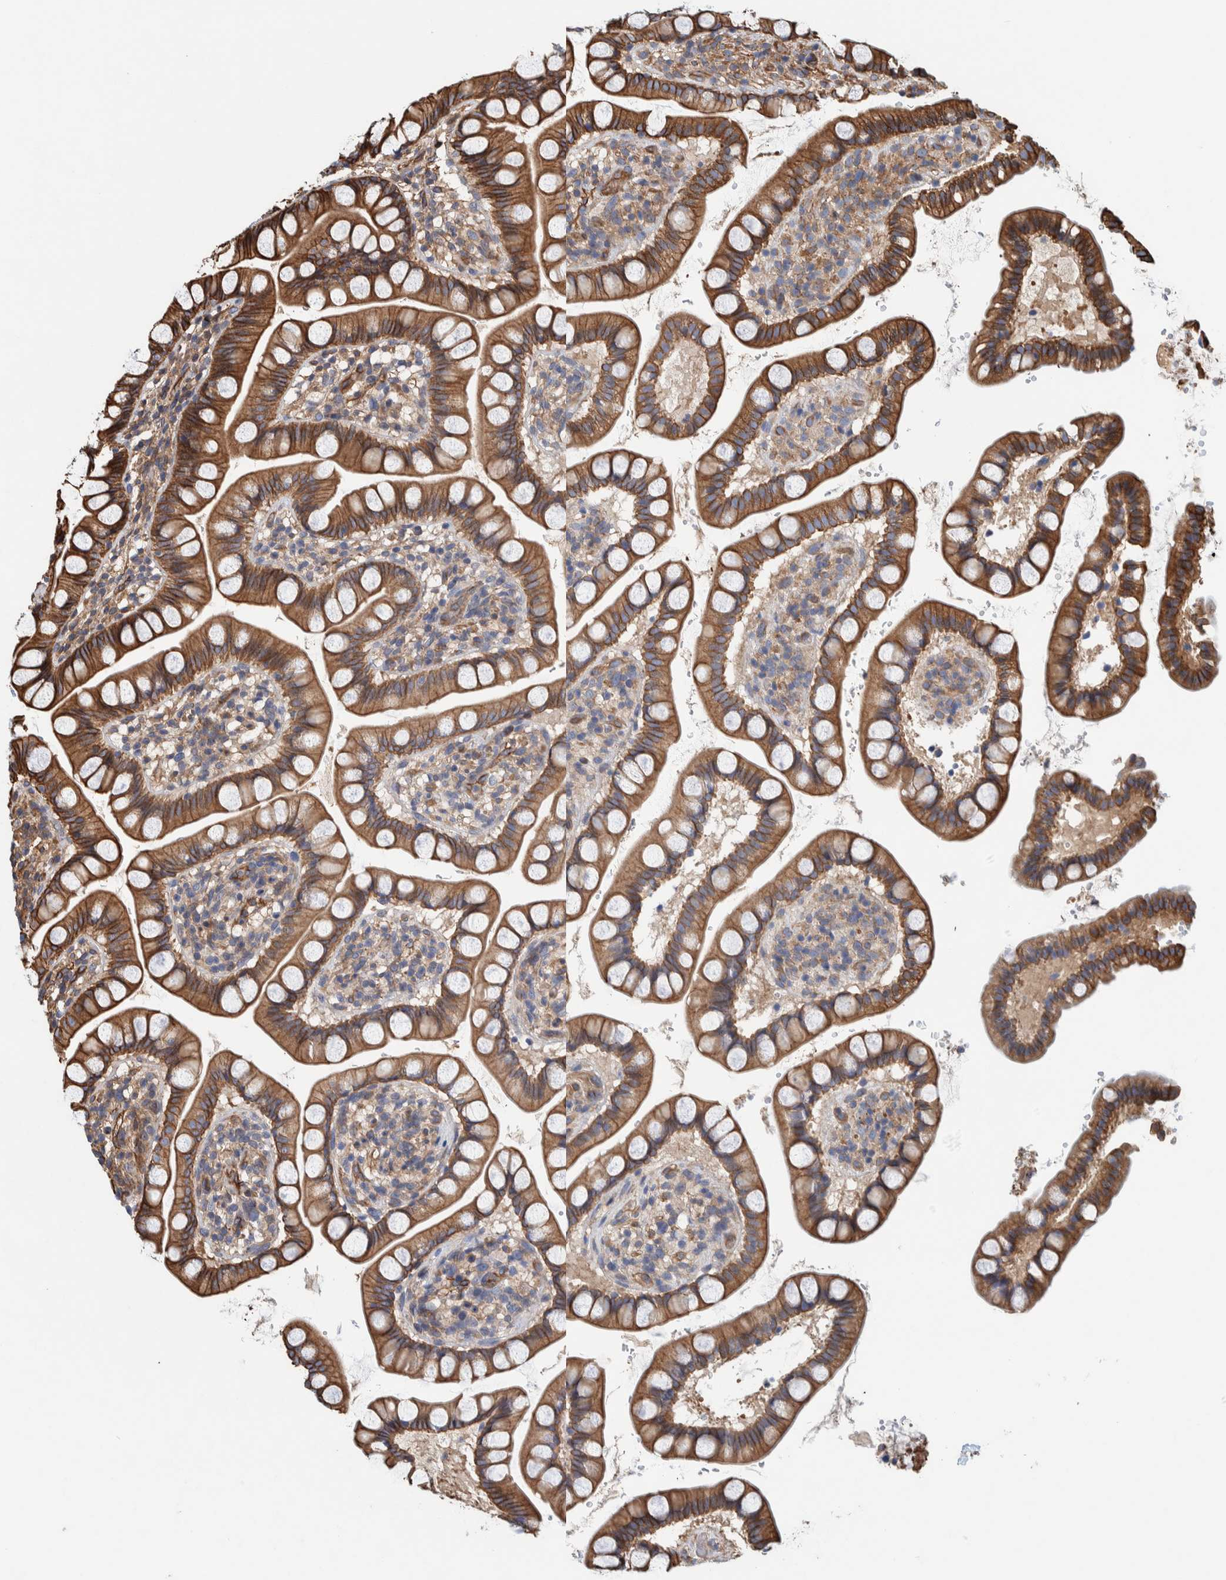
{"staining": {"intensity": "moderate", "quantity": ">75%", "location": "cytoplasmic/membranous"}, "tissue": "small intestine", "cell_type": "Glandular cells", "image_type": "normal", "snomed": [{"axis": "morphology", "description": "Normal tissue, NOS"}, {"axis": "topography", "description": "Small intestine"}], "caption": "Brown immunohistochemical staining in unremarkable human small intestine demonstrates moderate cytoplasmic/membranous expression in about >75% of glandular cells.", "gene": "PKD1L1", "patient": {"sex": "female", "age": 84}}